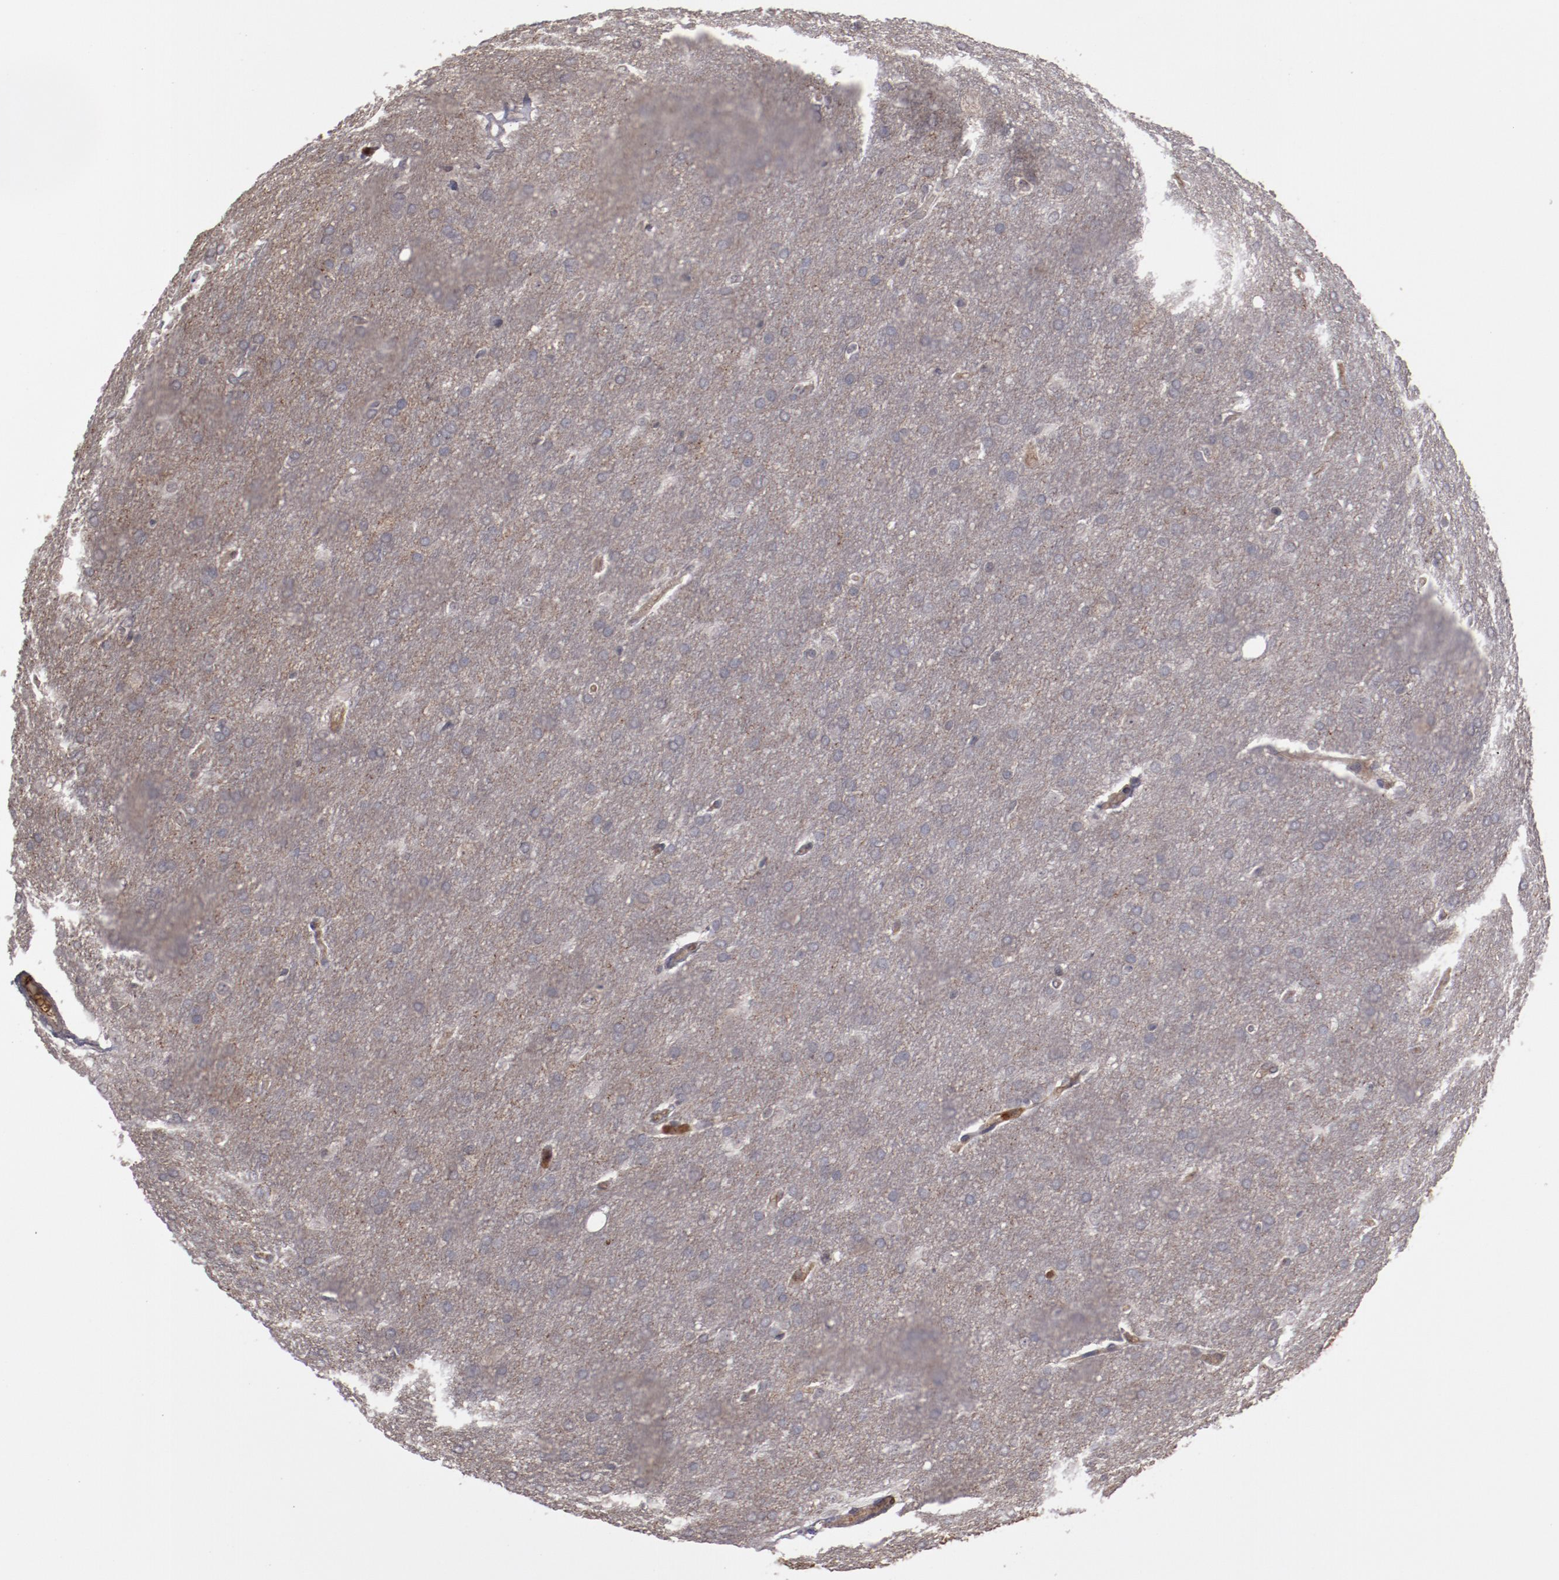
{"staining": {"intensity": "weak", "quantity": "<25%", "location": "cytoplasmic/membranous"}, "tissue": "glioma", "cell_type": "Tumor cells", "image_type": "cancer", "snomed": [{"axis": "morphology", "description": "Glioma, malignant, Low grade"}, {"axis": "topography", "description": "Brain"}], "caption": "Malignant glioma (low-grade) was stained to show a protein in brown. There is no significant staining in tumor cells.", "gene": "SERPINA7", "patient": {"sex": "female", "age": 32}}